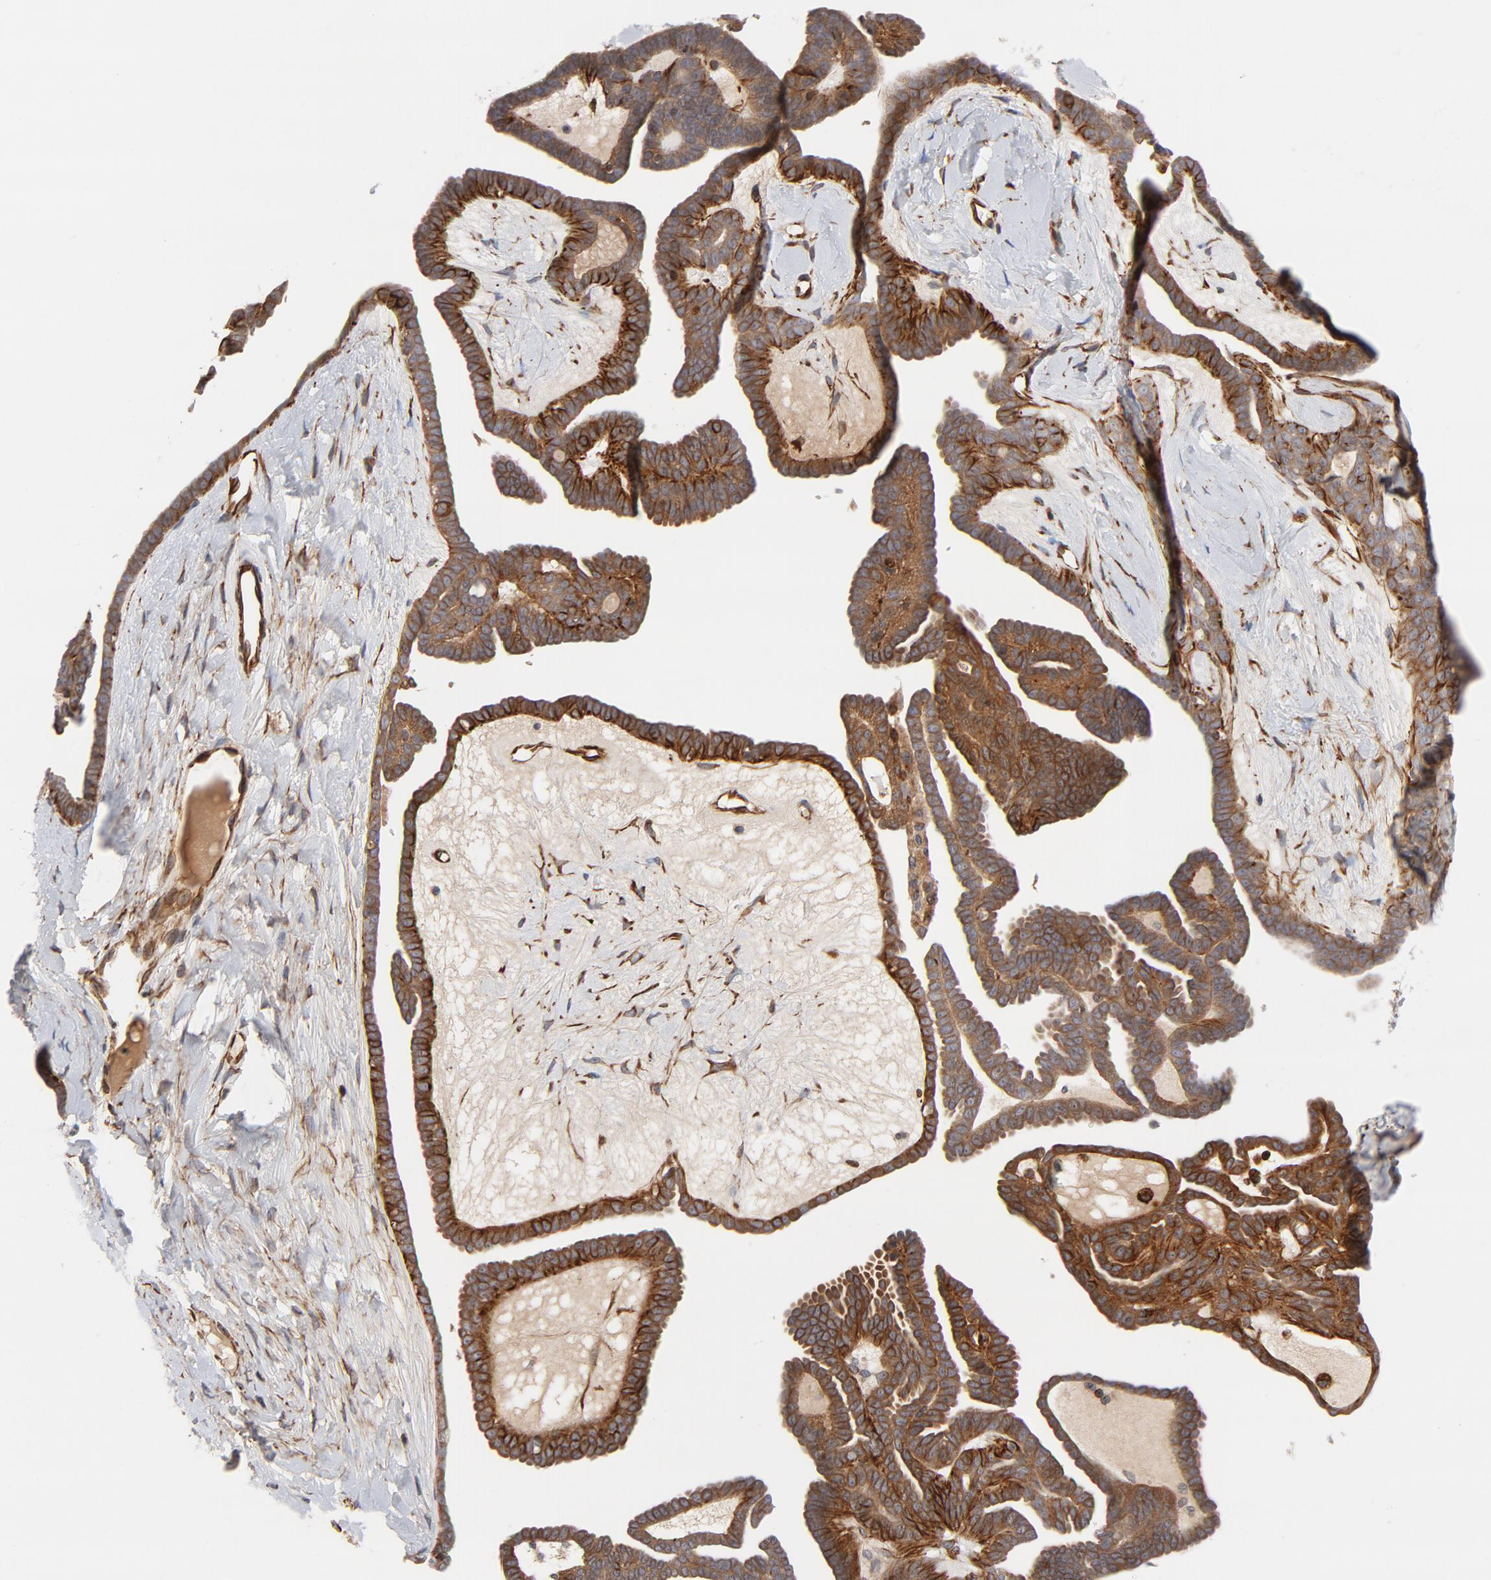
{"staining": {"intensity": "moderate", "quantity": ">75%", "location": "cytoplasmic/membranous"}, "tissue": "ovarian cancer", "cell_type": "Tumor cells", "image_type": "cancer", "snomed": [{"axis": "morphology", "description": "Cystadenocarcinoma, serous, NOS"}, {"axis": "topography", "description": "Ovary"}], "caption": "Tumor cells reveal medium levels of moderate cytoplasmic/membranous staining in approximately >75% of cells in ovarian cancer.", "gene": "DNAAF2", "patient": {"sex": "female", "age": 71}}